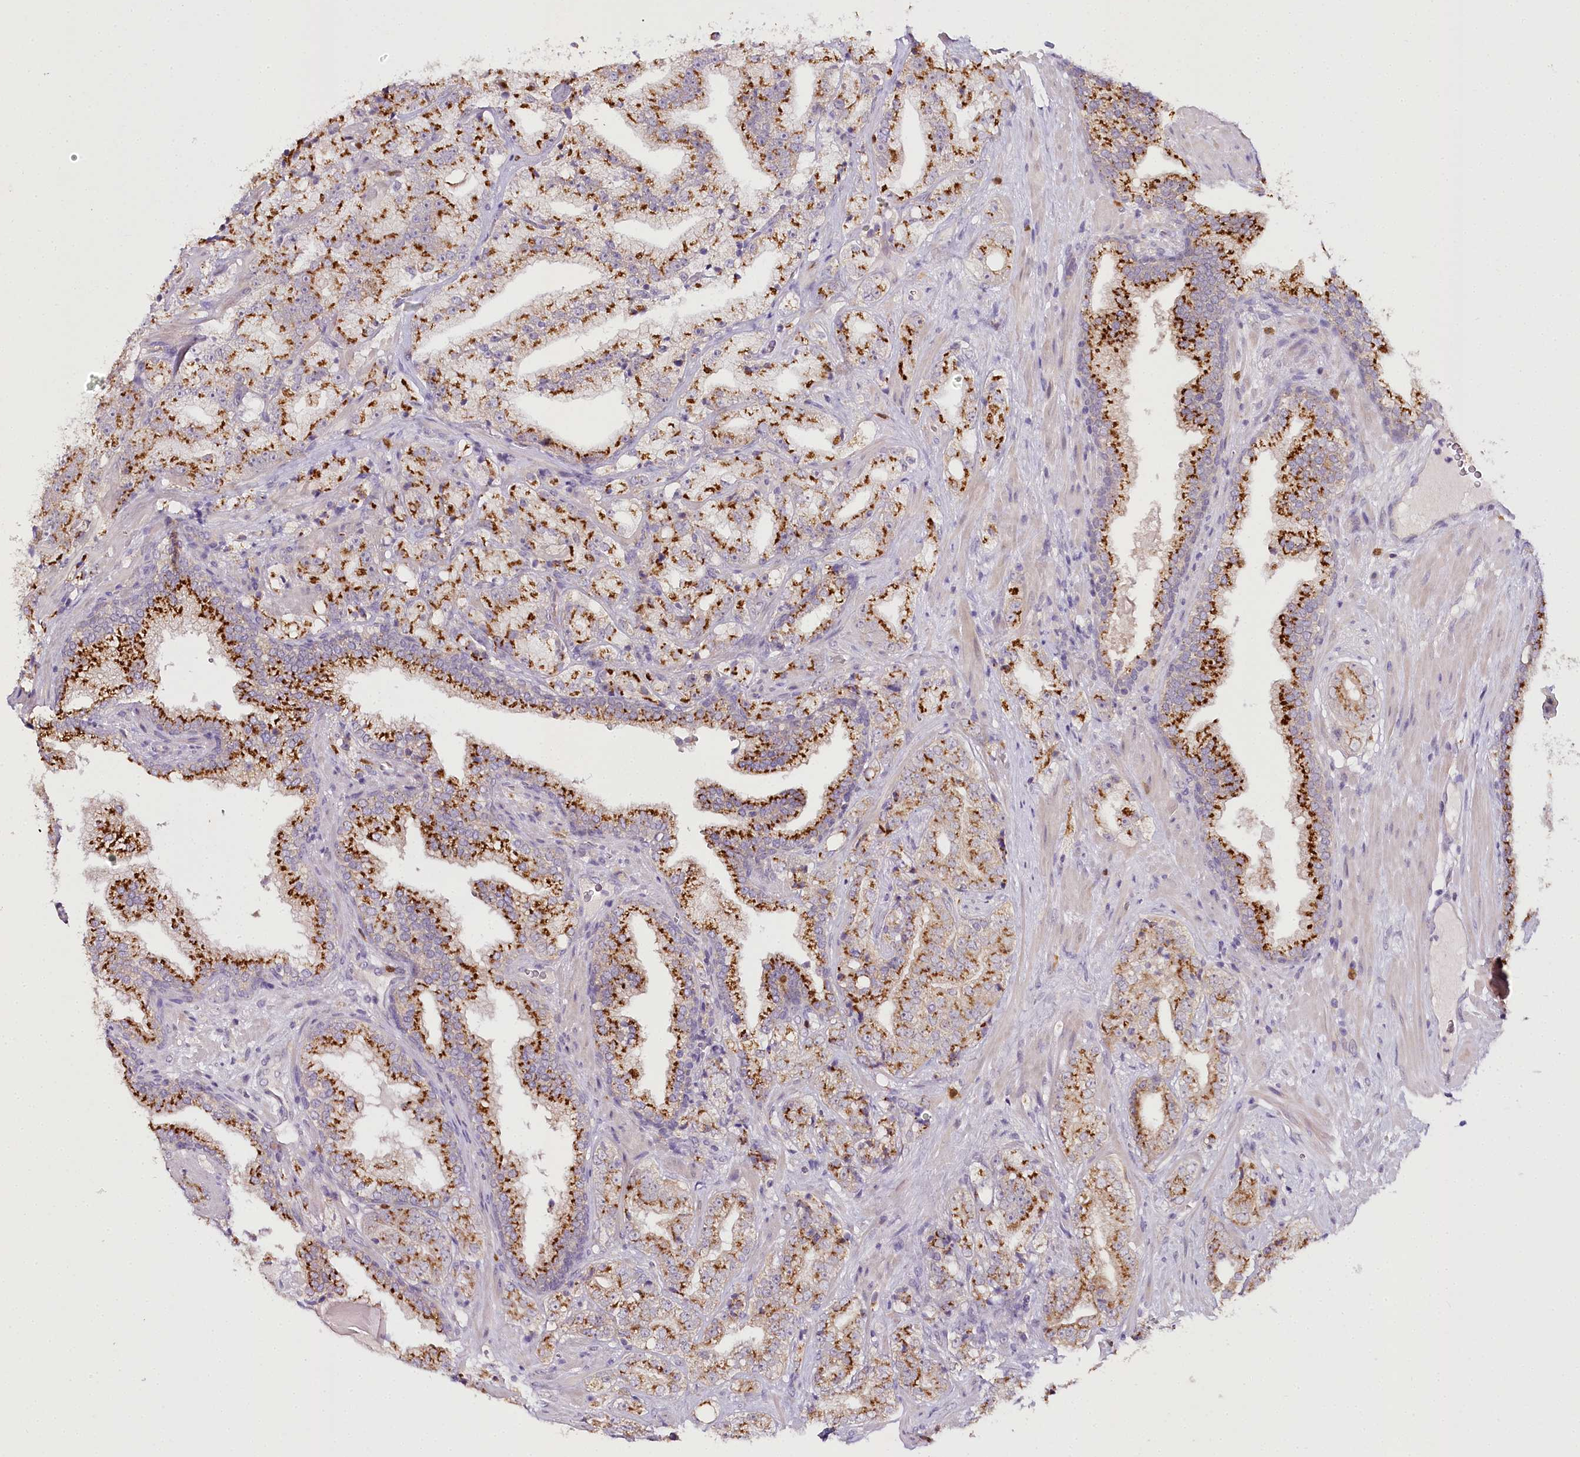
{"staining": {"intensity": "moderate", "quantity": ">75%", "location": "cytoplasmic/membranous"}, "tissue": "prostate cancer", "cell_type": "Tumor cells", "image_type": "cancer", "snomed": [{"axis": "morphology", "description": "Adenocarcinoma, High grade"}, {"axis": "topography", "description": "Prostate"}], "caption": "IHC (DAB) staining of human adenocarcinoma (high-grade) (prostate) exhibits moderate cytoplasmic/membranous protein positivity in approximately >75% of tumor cells. (Brightfield microscopy of DAB IHC at high magnification).", "gene": "VWA5A", "patient": {"sex": "male", "age": 64}}